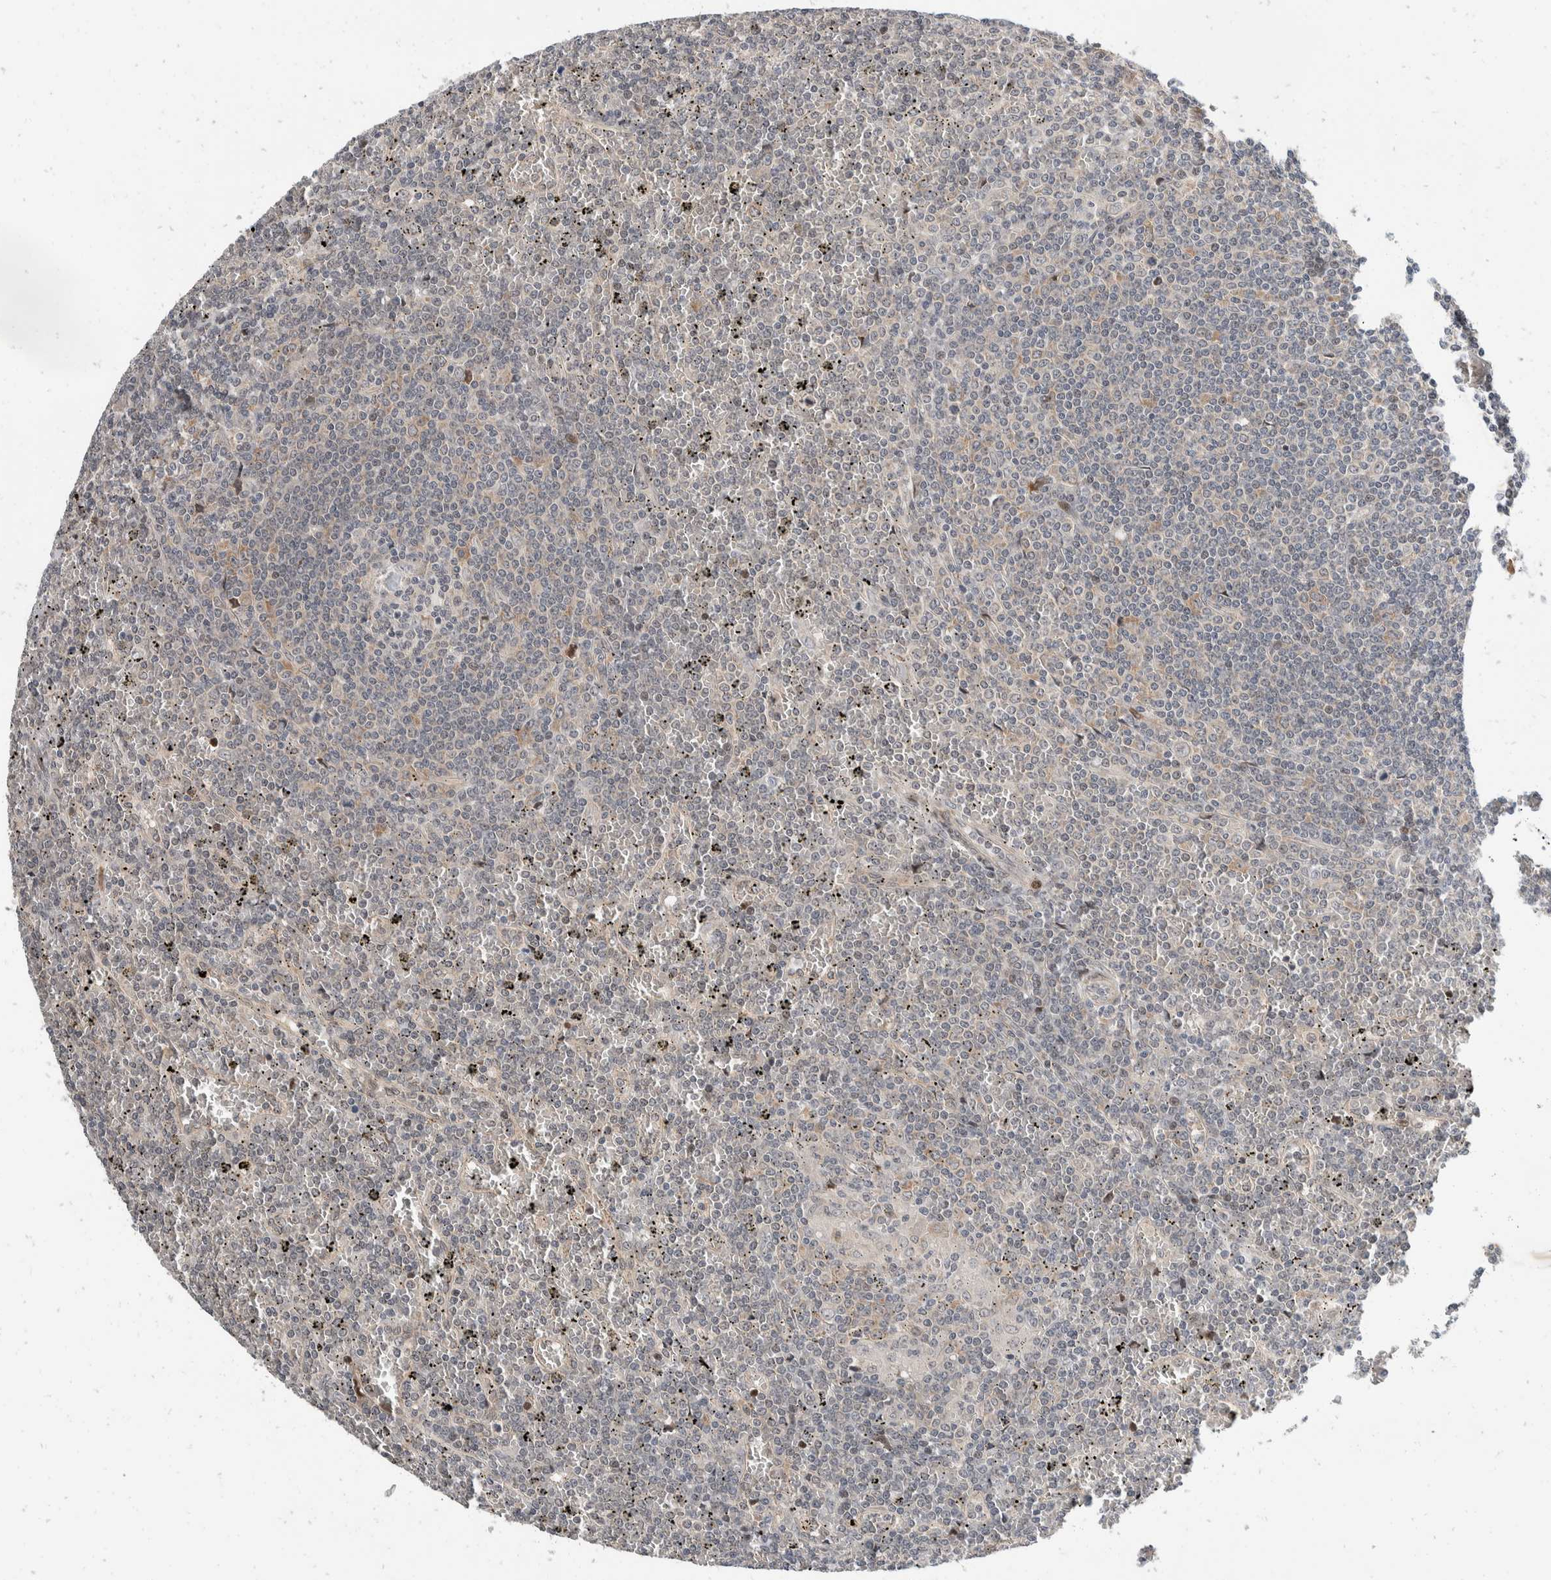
{"staining": {"intensity": "negative", "quantity": "none", "location": "none"}, "tissue": "lymphoma", "cell_type": "Tumor cells", "image_type": "cancer", "snomed": [{"axis": "morphology", "description": "Malignant lymphoma, non-Hodgkin's type, Low grade"}, {"axis": "topography", "description": "Spleen"}], "caption": "IHC of human lymphoma shows no expression in tumor cells. (Immunohistochemistry, brightfield microscopy, high magnification).", "gene": "ZNF703", "patient": {"sex": "female", "age": 19}}